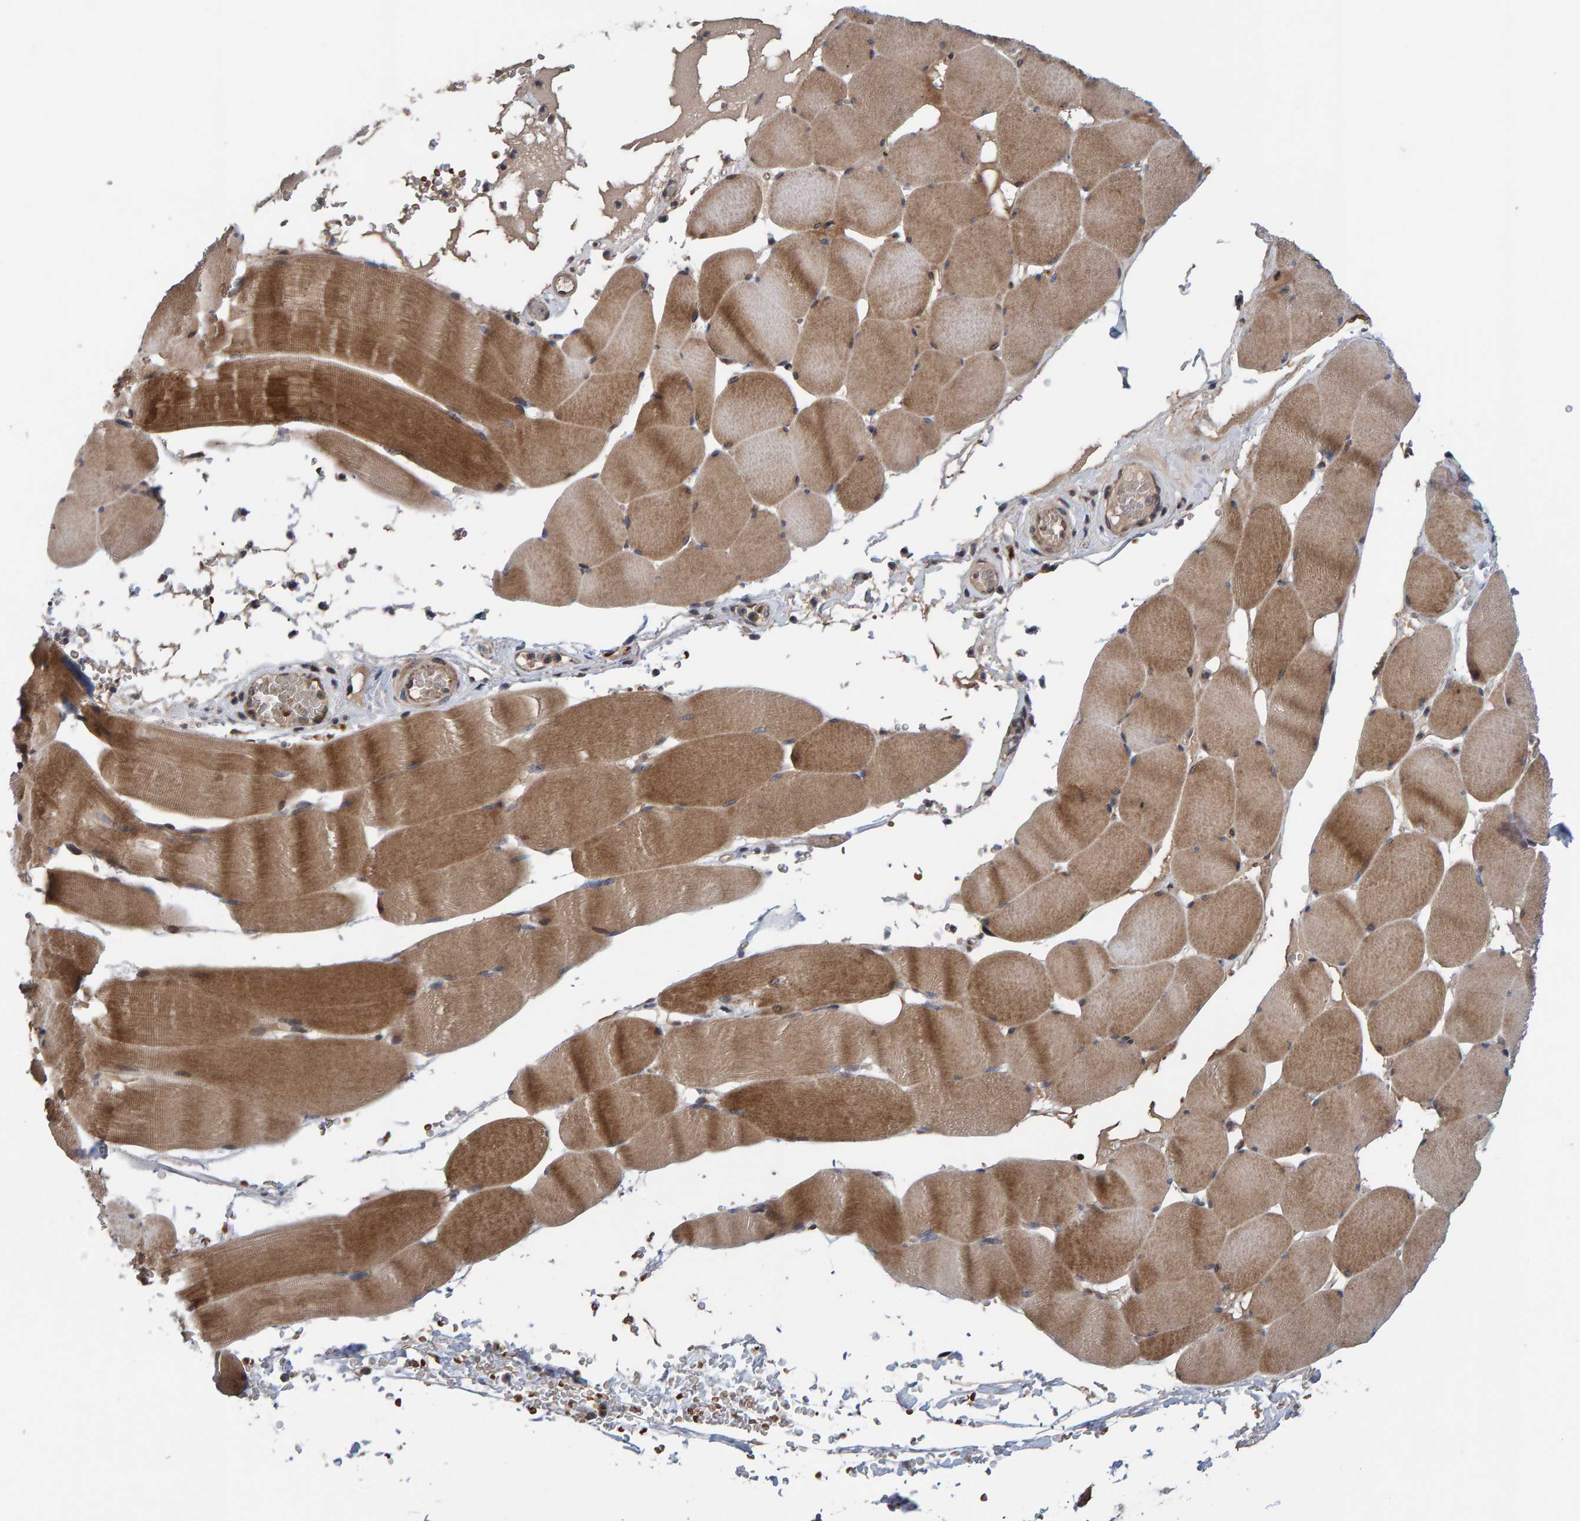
{"staining": {"intensity": "moderate", "quantity": ">75%", "location": "cytoplasmic/membranous"}, "tissue": "skeletal muscle", "cell_type": "Myocytes", "image_type": "normal", "snomed": [{"axis": "morphology", "description": "Normal tissue, NOS"}, {"axis": "topography", "description": "Skeletal muscle"}], "caption": "Moderate cytoplasmic/membranous protein positivity is identified in approximately >75% of myocytes in skeletal muscle.", "gene": "MFSD6L", "patient": {"sex": "male", "age": 62}}